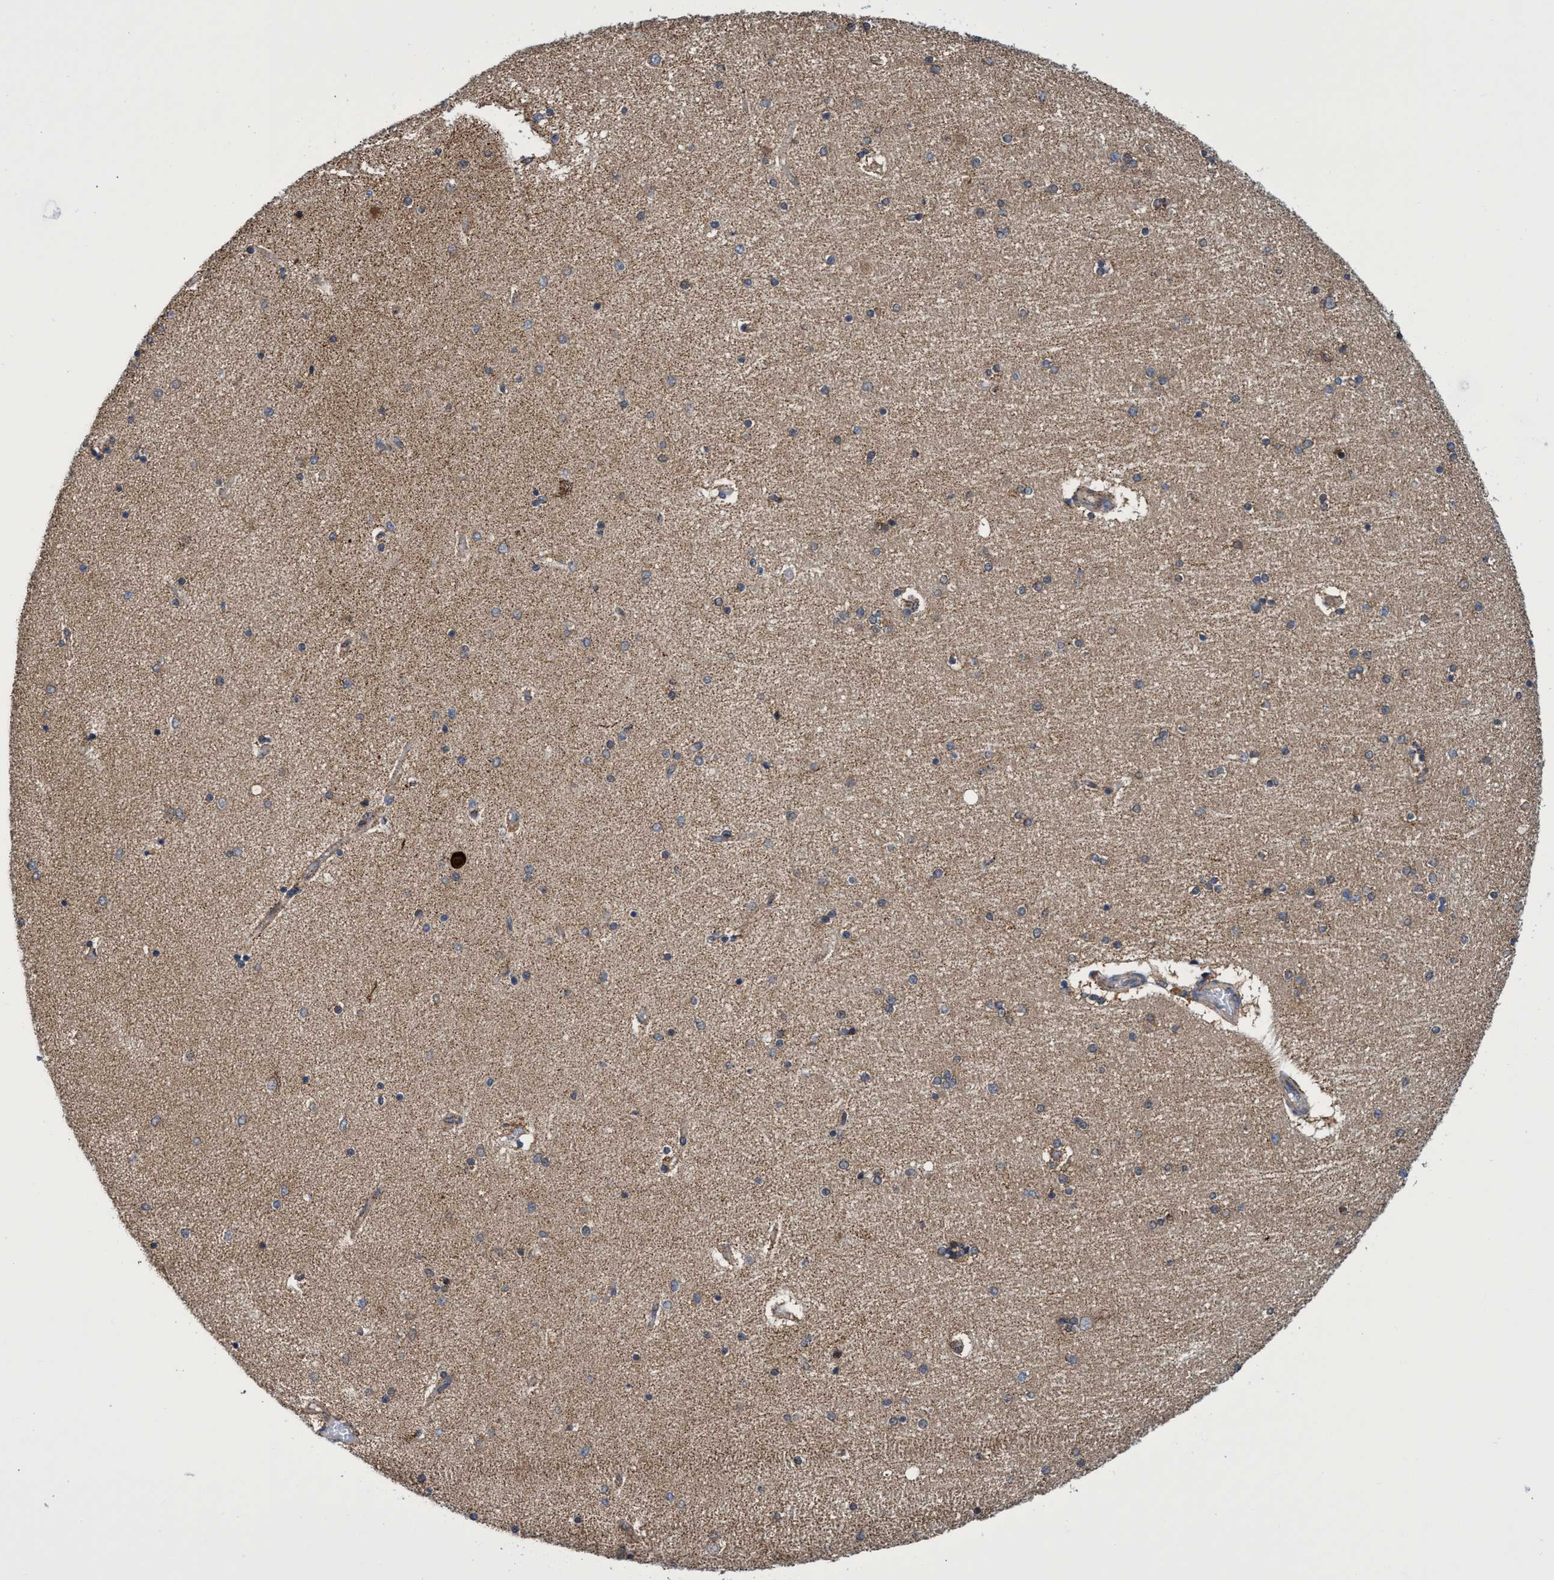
{"staining": {"intensity": "moderate", "quantity": "<25%", "location": "cytoplasmic/membranous"}, "tissue": "hippocampus", "cell_type": "Glial cells", "image_type": "normal", "snomed": [{"axis": "morphology", "description": "Normal tissue, NOS"}, {"axis": "topography", "description": "Hippocampus"}], "caption": "Protein analysis of normal hippocampus shows moderate cytoplasmic/membranous expression in approximately <25% of glial cells. (brown staining indicates protein expression, while blue staining denotes nuclei).", "gene": "CRYZ", "patient": {"sex": "female", "age": 54}}